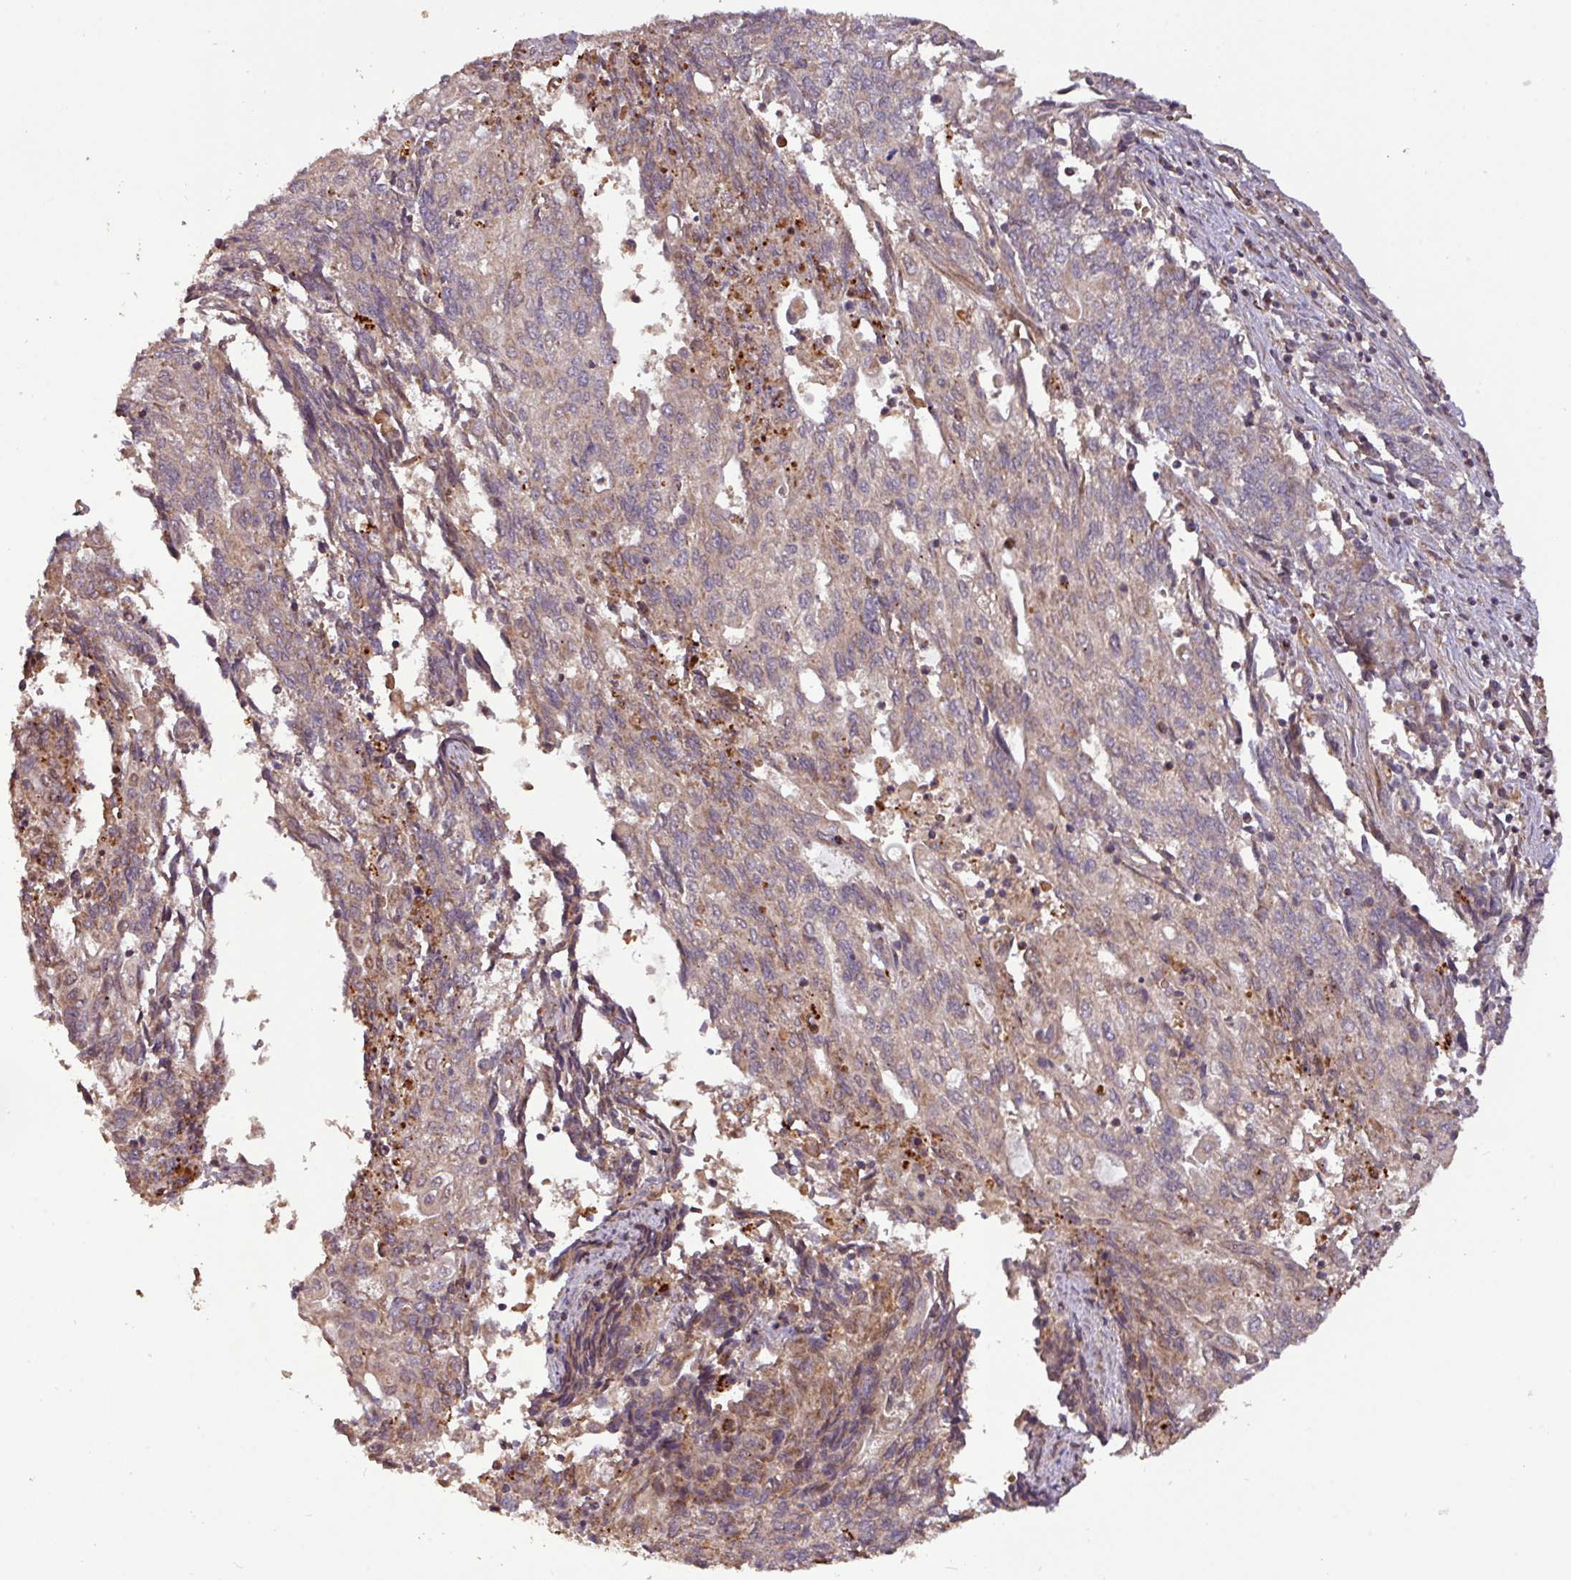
{"staining": {"intensity": "weak", "quantity": "<25%", "location": "cytoplasmic/membranous"}, "tissue": "endometrial cancer", "cell_type": "Tumor cells", "image_type": "cancer", "snomed": [{"axis": "morphology", "description": "Adenocarcinoma, NOS"}, {"axis": "topography", "description": "Endometrium"}], "caption": "IHC of adenocarcinoma (endometrial) exhibits no expression in tumor cells.", "gene": "YPEL3", "patient": {"sex": "female", "age": 54}}